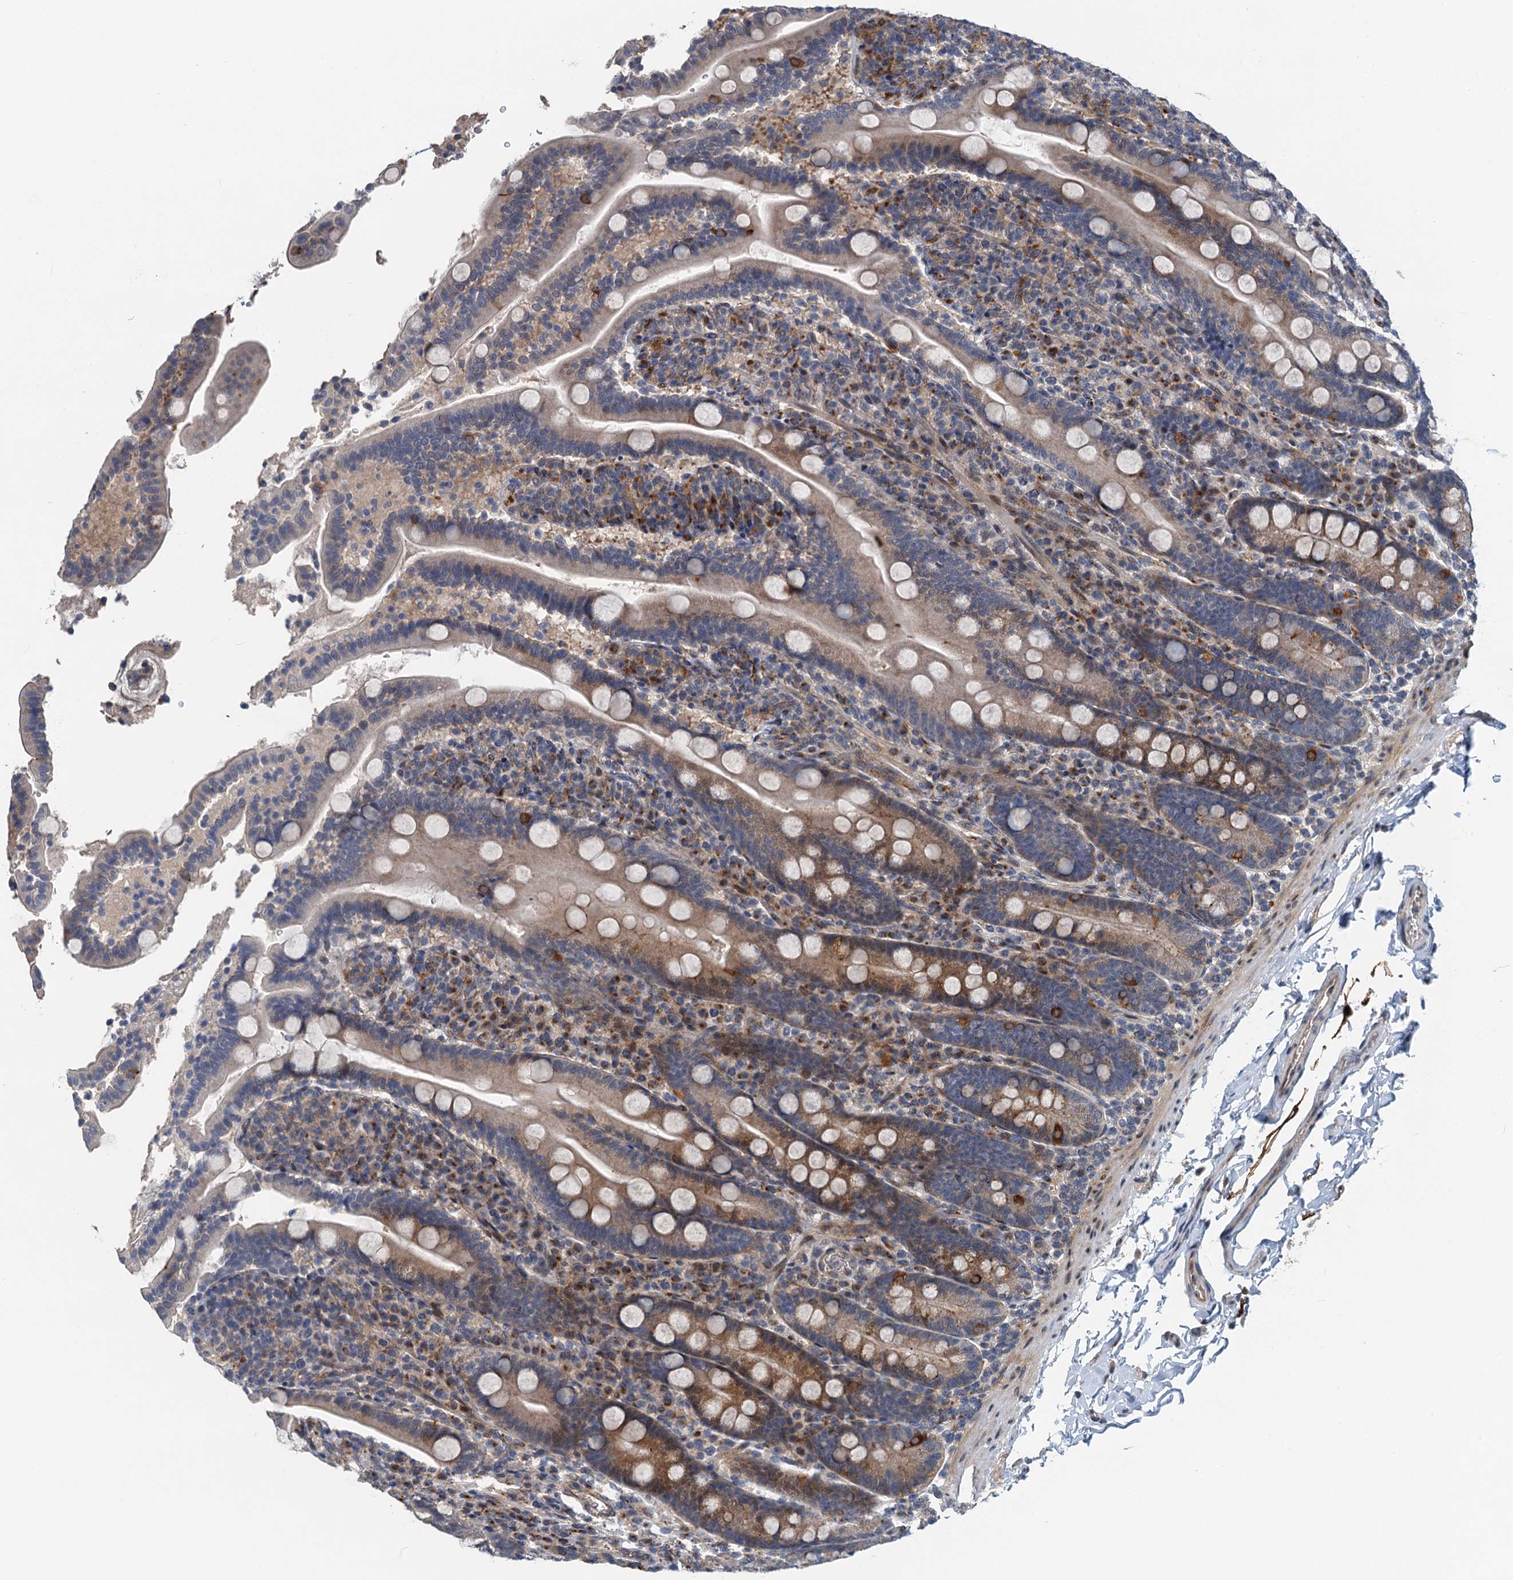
{"staining": {"intensity": "moderate", "quantity": "<25%", "location": "cytoplasmic/membranous"}, "tissue": "duodenum", "cell_type": "Glandular cells", "image_type": "normal", "snomed": [{"axis": "morphology", "description": "Normal tissue, NOS"}, {"axis": "topography", "description": "Duodenum"}], "caption": "Immunohistochemistry (IHC) of benign human duodenum demonstrates low levels of moderate cytoplasmic/membranous expression in approximately <25% of glandular cells.", "gene": "NBEA", "patient": {"sex": "male", "age": 35}}